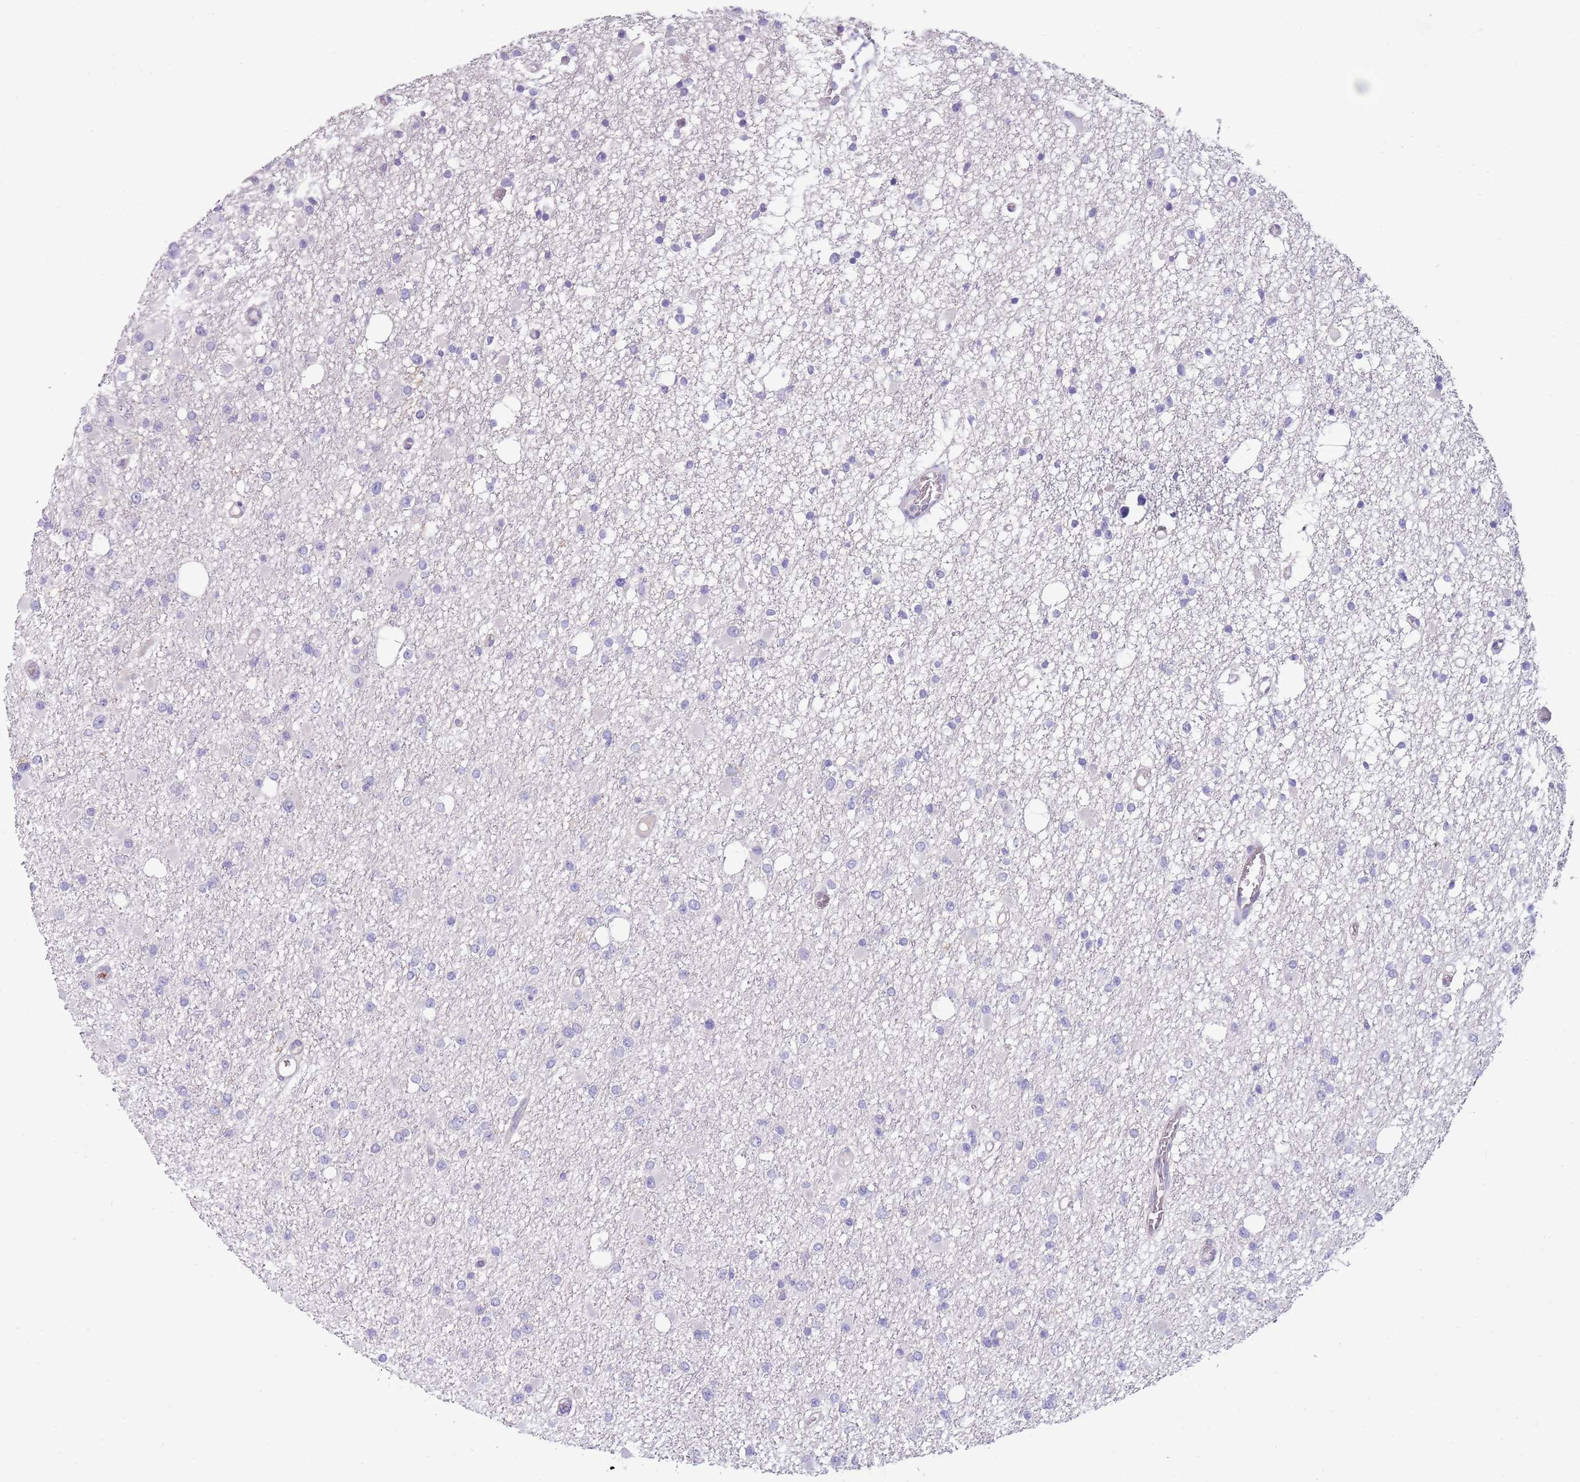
{"staining": {"intensity": "negative", "quantity": "none", "location": "none"}, "tissue": "glioma", "cell_type": "Tumor cells", "image_type": "cancer", "snomed": [{"axis": "morphology", "description": "Glioma, malignant, Low grade"}, {"axis": "topography", "description": "Brain"}], "caption": "This is a image of immunohistochemistry staining of malignant glioma (low-grade), which shows no expression in tumor cells.", "gene": "ZNF14", "patient": {"sex": "female", "age": 22}}